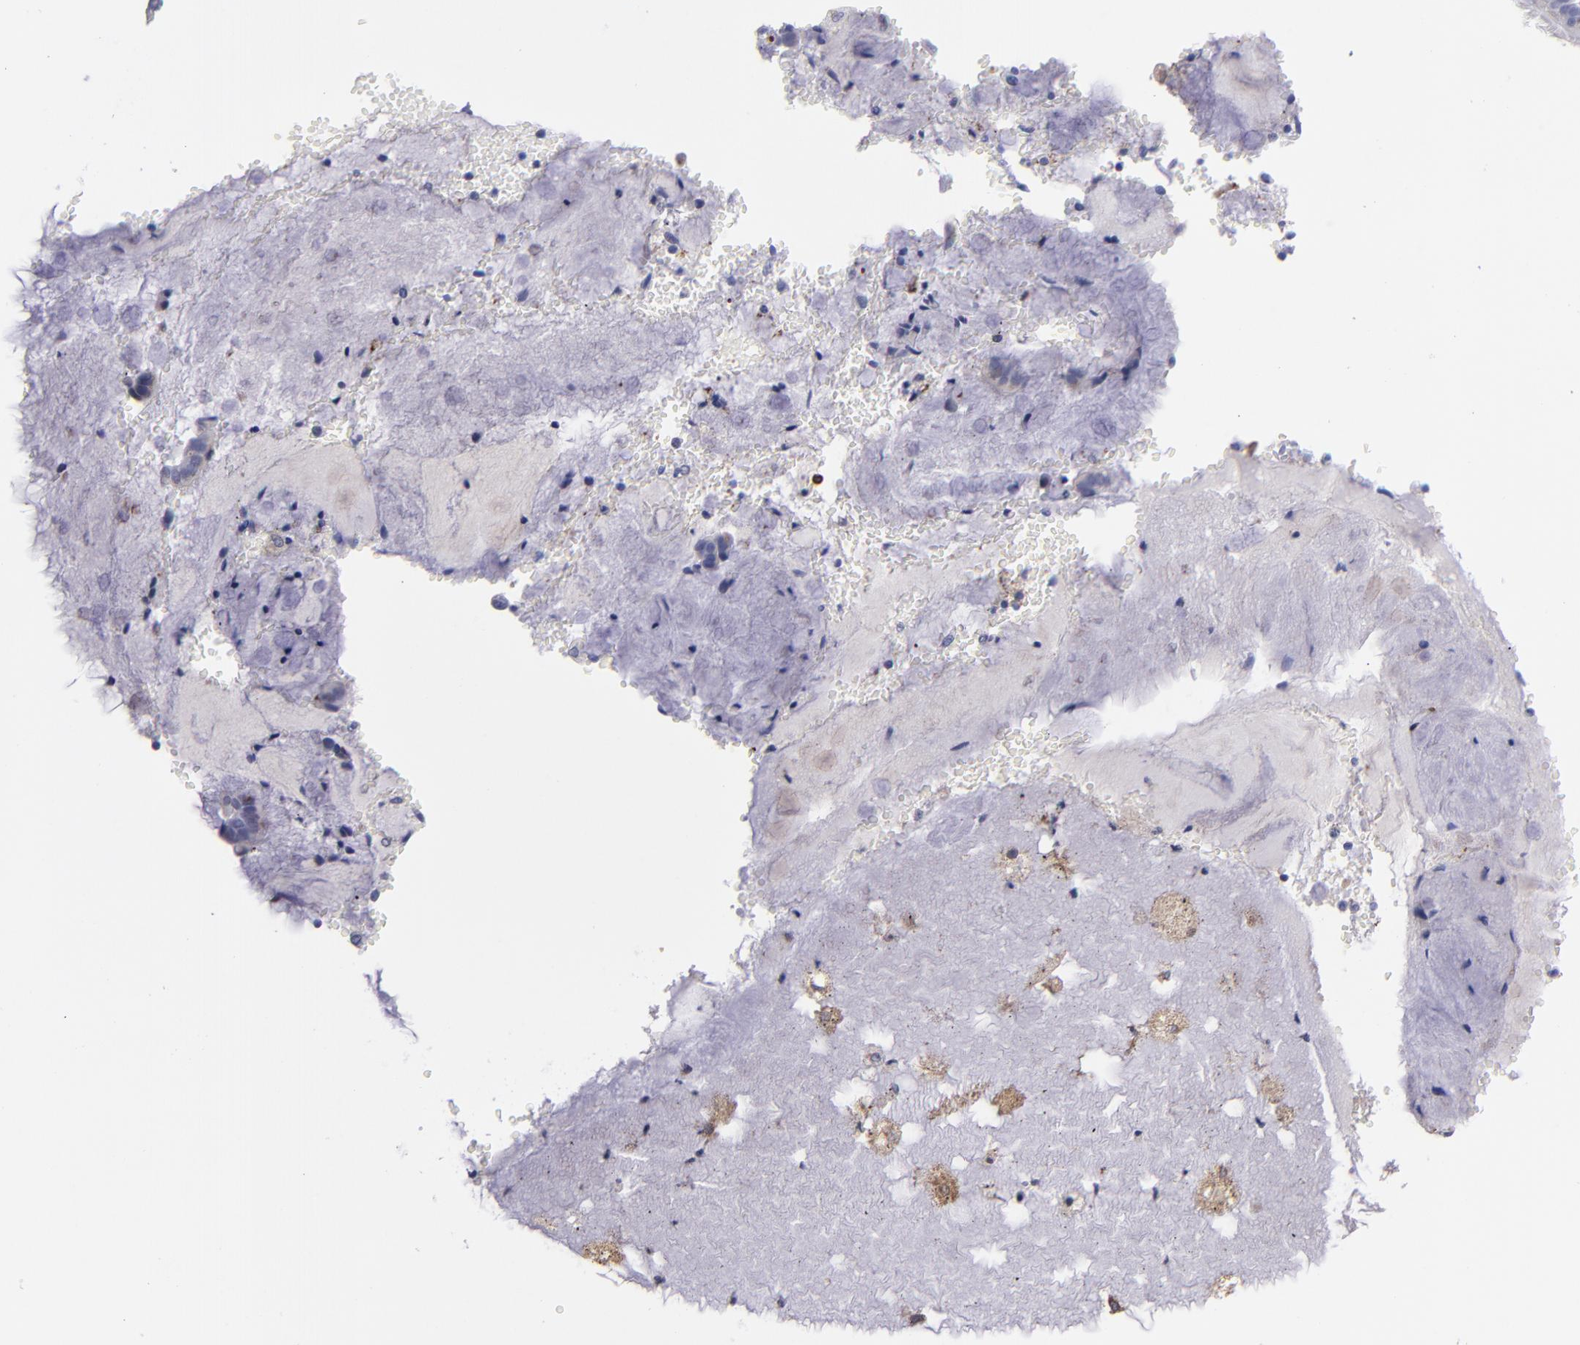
{"staining": {"intensity": "negative", "quantity": "none", "location": "none"}, "tissue": "bronchus", "cell_type": "Respiratory epithelial cells", "image_type": "normal", "snomed": [{"axis": "morphology", "description": "Normal tissue, NOS"}, {"axis": "topography", "description": "Bronchus"}, {"axis": "topography", "description": "Lung"}], "caption": "DAB (3,3'-diaminobenzidine) immunohistochemical staining of benign human bronchus demonstrates no significant positivity in respiratory epithelial cells. Brightfield microscopy of immunohistochemistry (IHC) stained with DAB (brown) and hematoxylin (blue), captured at high magnification.", "gene": "PTGS1", "patient": {"sex": "female", "age": 56}}